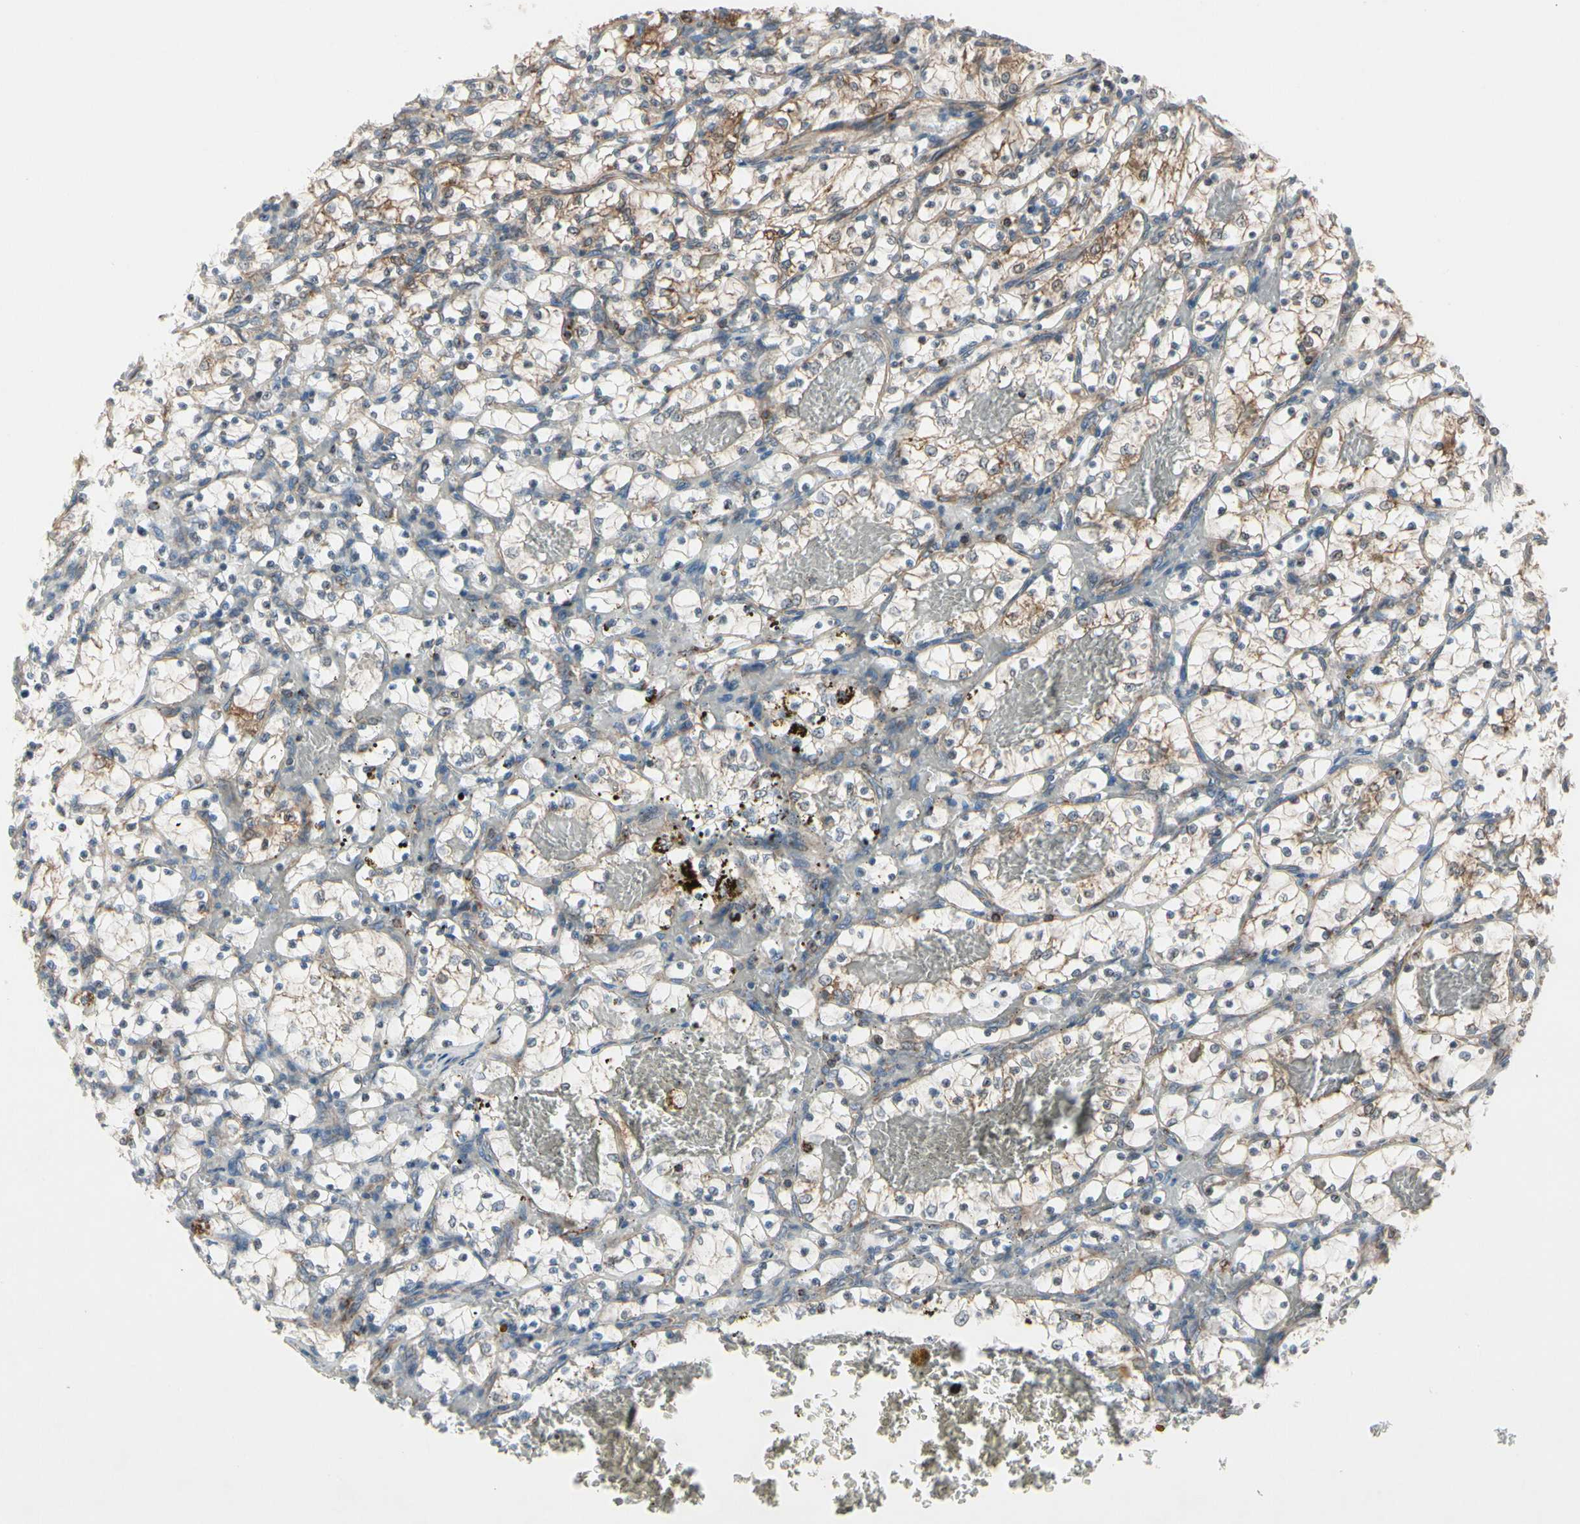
{"staining": {"intensity": "weak", "quantity": ">75%", "location": "cytoplasmic/membranous"}, "tissue": "renal cancer", "cell_type": "Tumor cells", "image_type": "cancer", "snomed": [{"axis": "morphology", "description": "Adenocarcinoma, NOS"}, {"axis": "topography", "description": "Kidney"}], "caption": "Immunohistochemistry (IHC) (DAB) staining of renal cancer reveals weak cytoplasmic/membranous protein positivity in about >75% of tumor cells. (Stains: DAB in brown, nuclei in blue, Microscopy: brightfield microscopy at high magnification).", "gene": "CPT1A", "patient": {"sex": "female", "age": 69}}